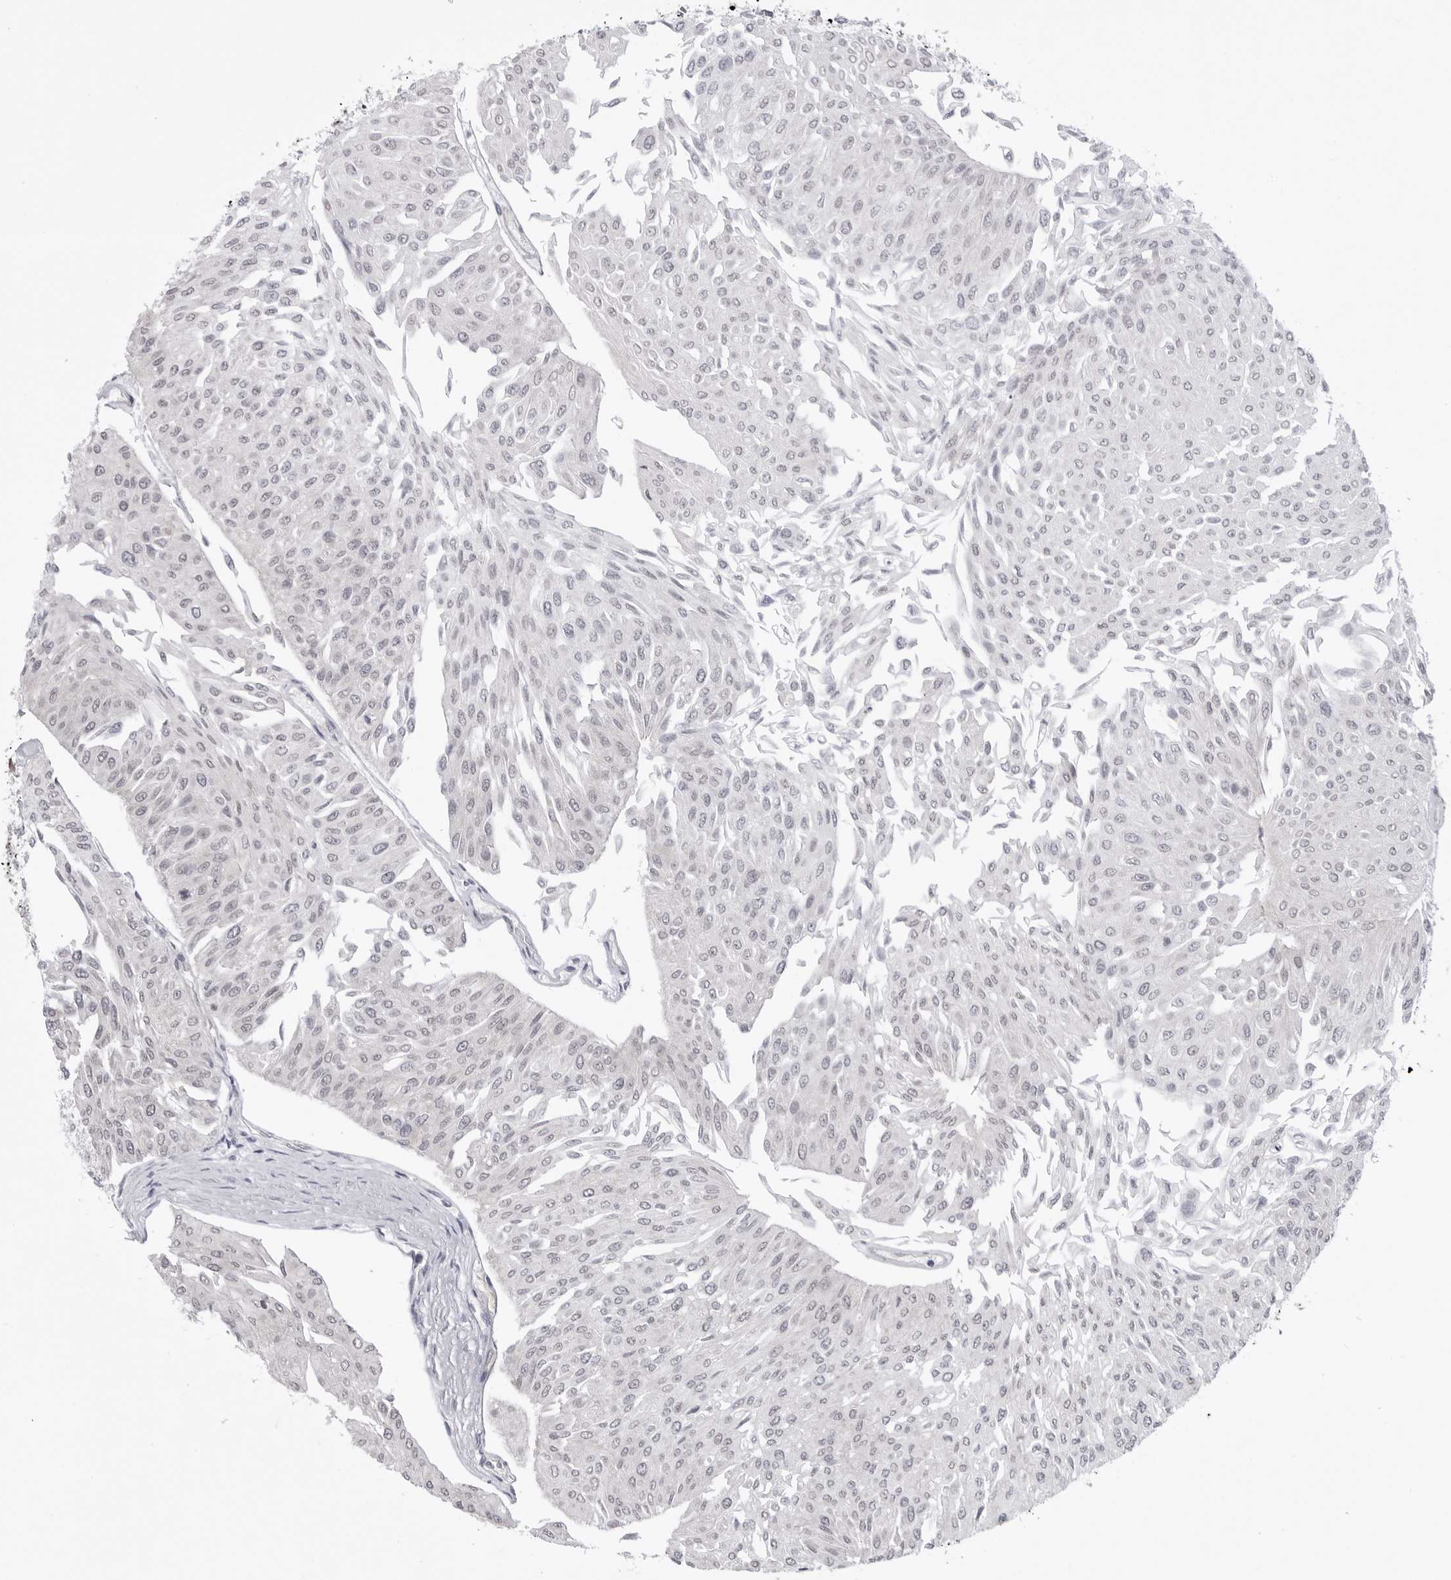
{"staining": {"intensity": "negative", "quantity": "none", "location": "none"}, "tissue": "urothelial cancer", "cell_type": "Tumor cells", "image_type": "cancer", "snomed": [{"axis": "morphology", "description": "Urothelial carcinoma, Low grade"}, {"axis": "topography", "description": "Urinary bladder"}], "caption": "Tumor cells show no significant protein expression in low-grade urothelial carcinoma.", "gene": "FH", "patient": {"sex": "male", "age": 67}}